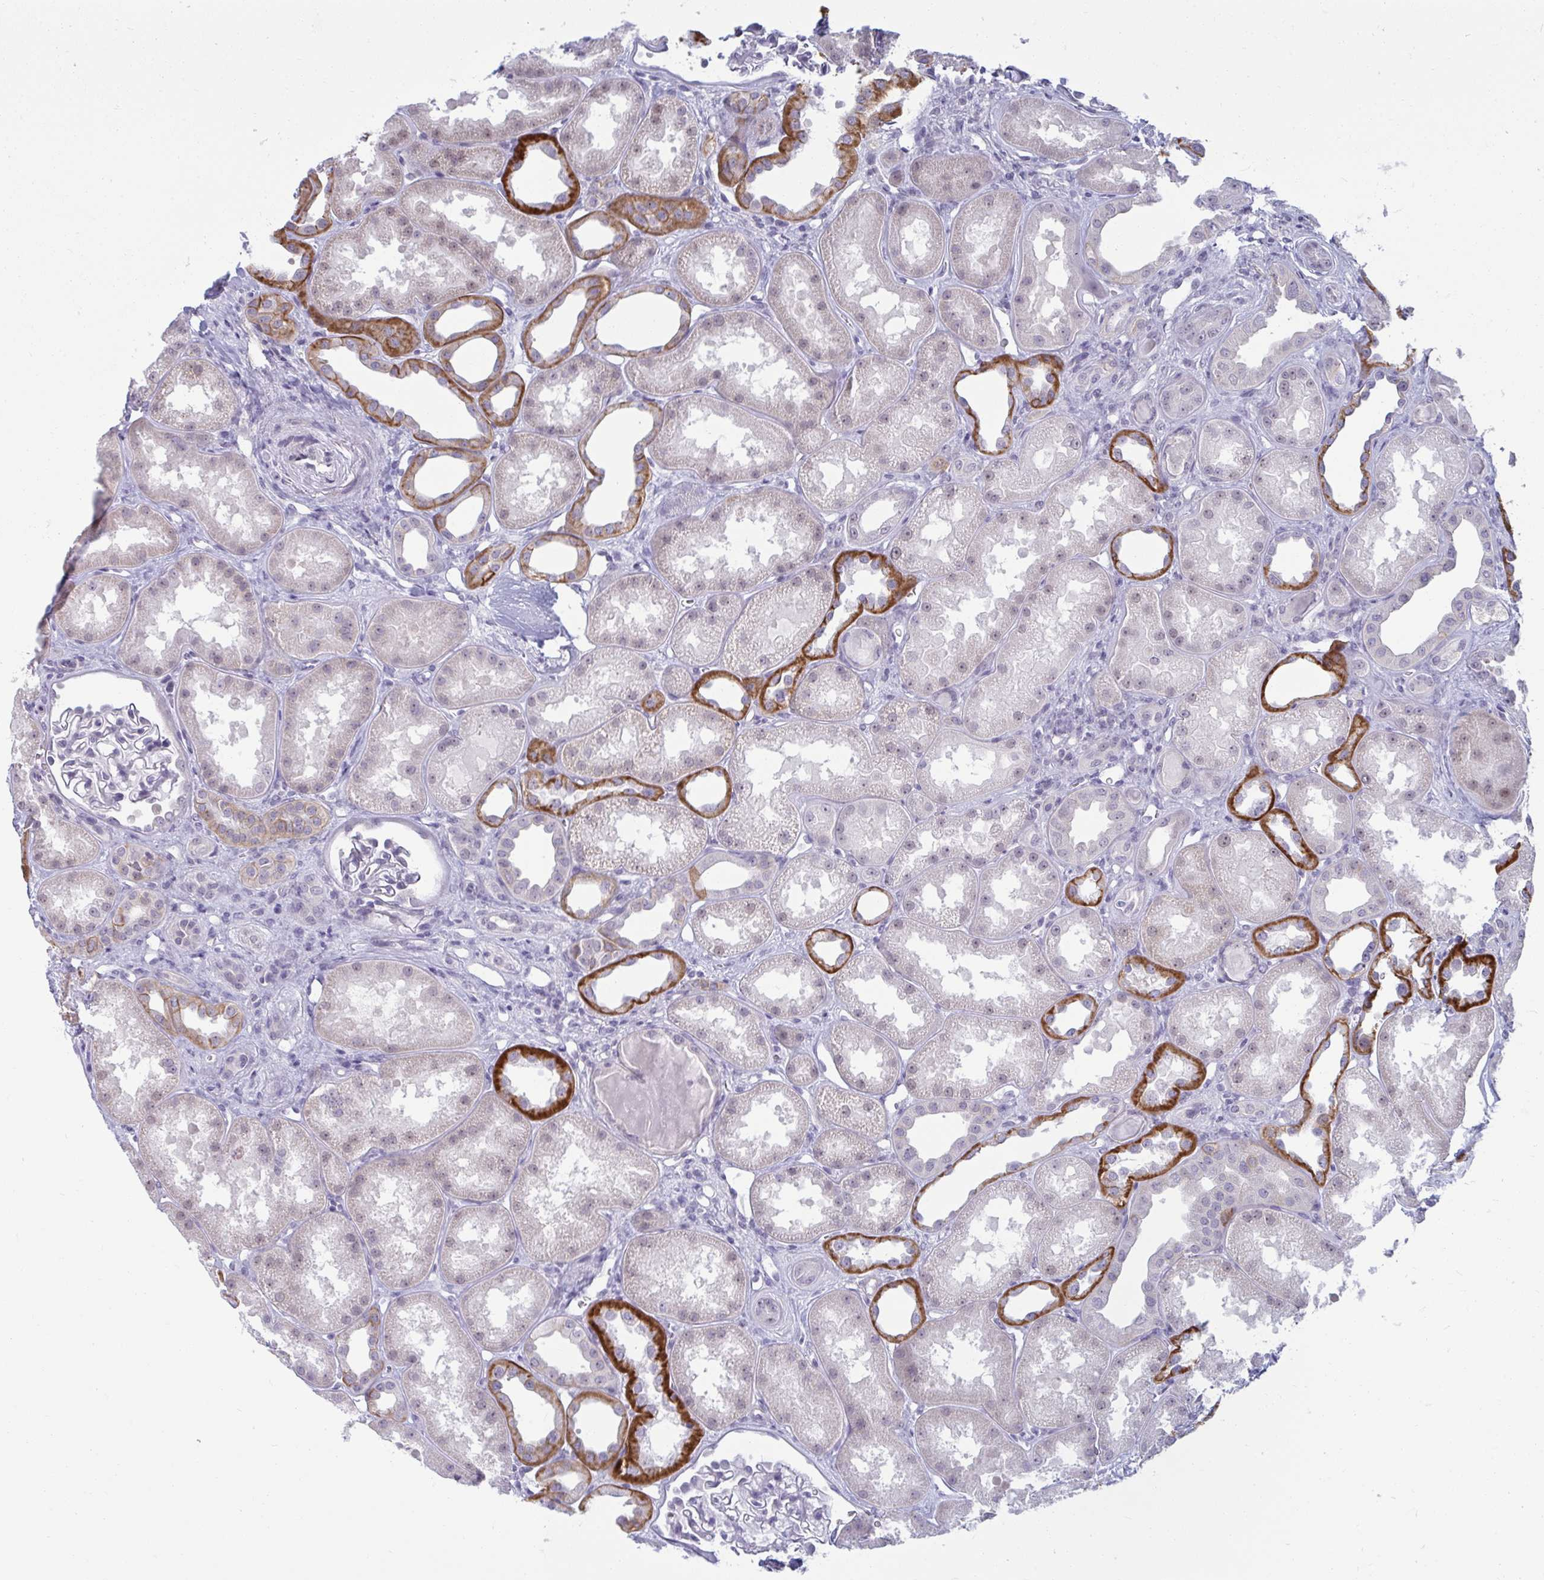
{"staining": {"intensity": "negative", "quantity": "none", "location": "none"}, "tissue": "kidney", "cell_type": "Cells in glomeruli", "image_type": "normal", "snomed": [{"axis": "morphology", "description": "Normal tissue, NOS"}, {"axis": "topography", "description": "Kidney"}], "caption": "DAB immunohistochemical staining of normal kidney shows no significant staining in cells in glomeruli.", "gene": "RNASEH1", "patient": {"sex": "male", "age": 61}}